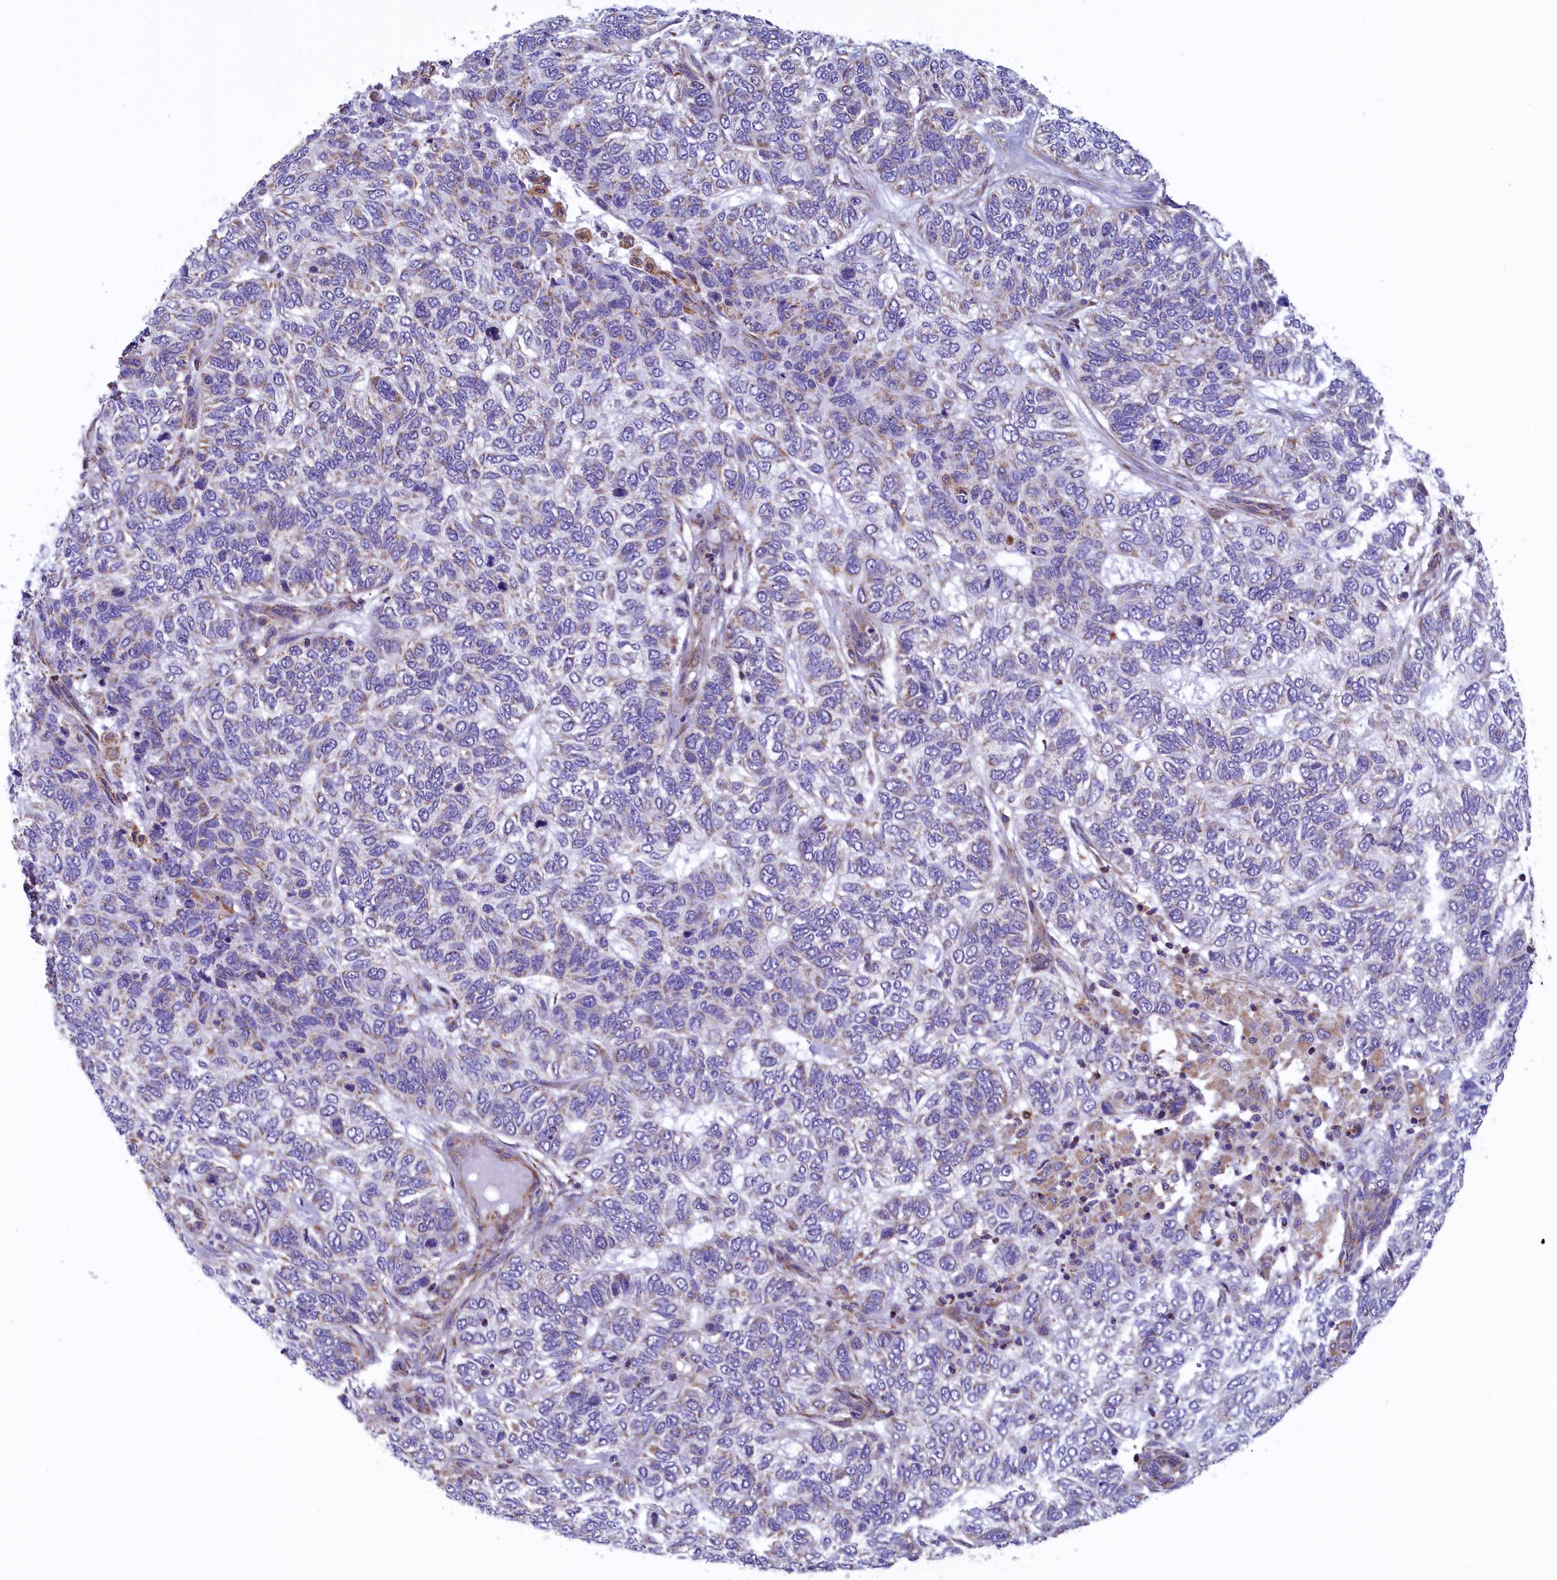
{"staining": {"intensity": "negative", "quantity": "none", "location": "none"}, "tissue": "skin cancer", "cell_type": "Tumor cells", "image_type": "cancer", "snomed": [{"axis": "morphology", "description": "Basal cell carcinoma"}, {"axis": "topography", "description": "Skin"}], "caption": "Tumor cells show no significant staining in basal cell carcinoma (skin).", "gene": "GATB", "patient": {"sex": "female", "age": 65}}